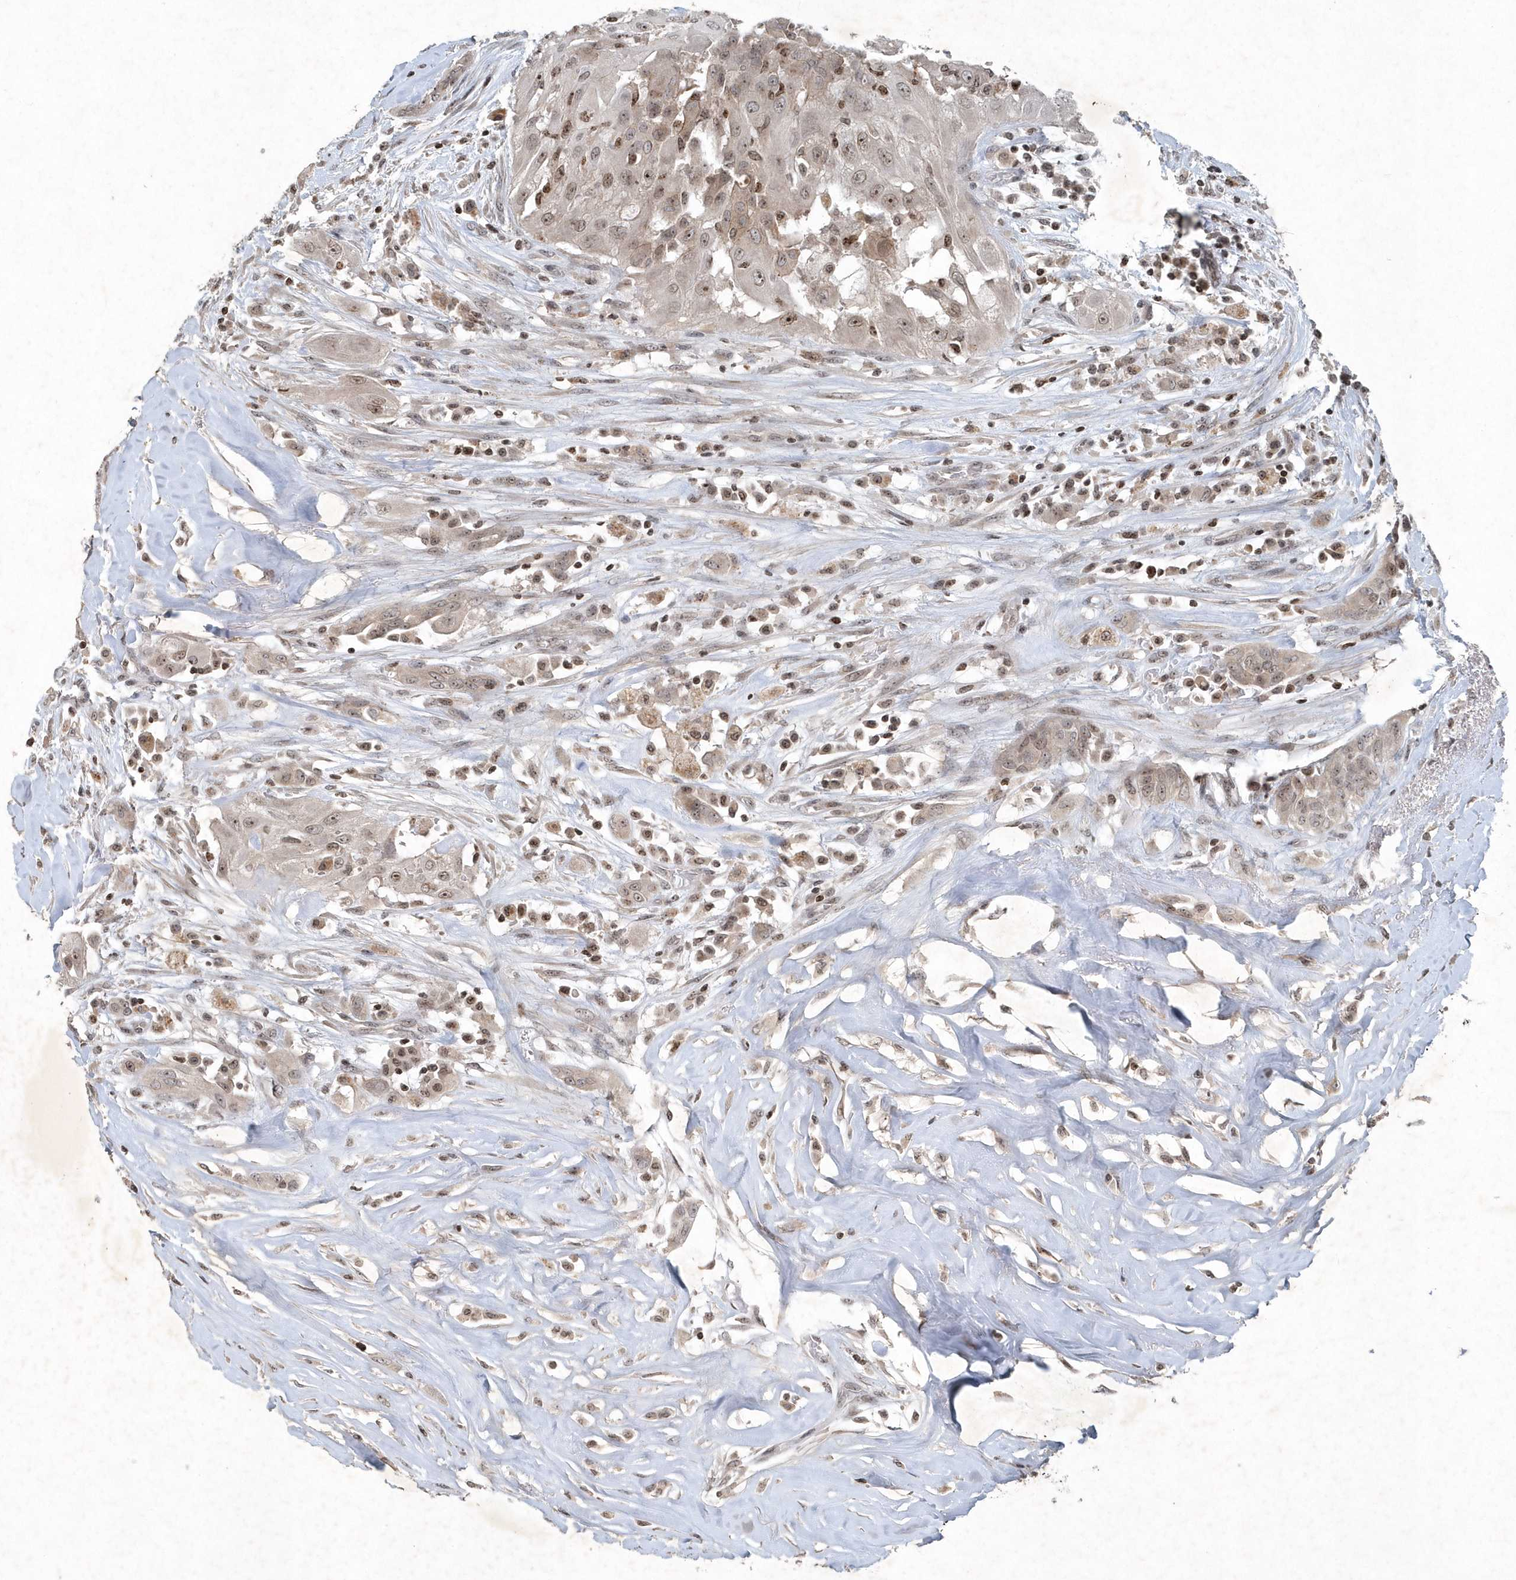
{"staining": {"intensity": "moderate", "quantity": "25%-75%", "location": "nuclear"}, "tissue": "thyroid cancer", "cell_type": "Tumor cells", "image_type": "cancer", "snomed": [{"axis": "morphology", "description": "Papillary adenocarcinoma, NOS"}, {"axis": "topography", "description": "Thyroid gland"}], "caption": "The micrograph exhibits a brown stain indicating the presence of a protein in the nuclear of tumor cells in thyroid cancer (papillary adenocarcinoma).", "gene": "QTRT2", "patient": {"sex": "female", "age": 59}}